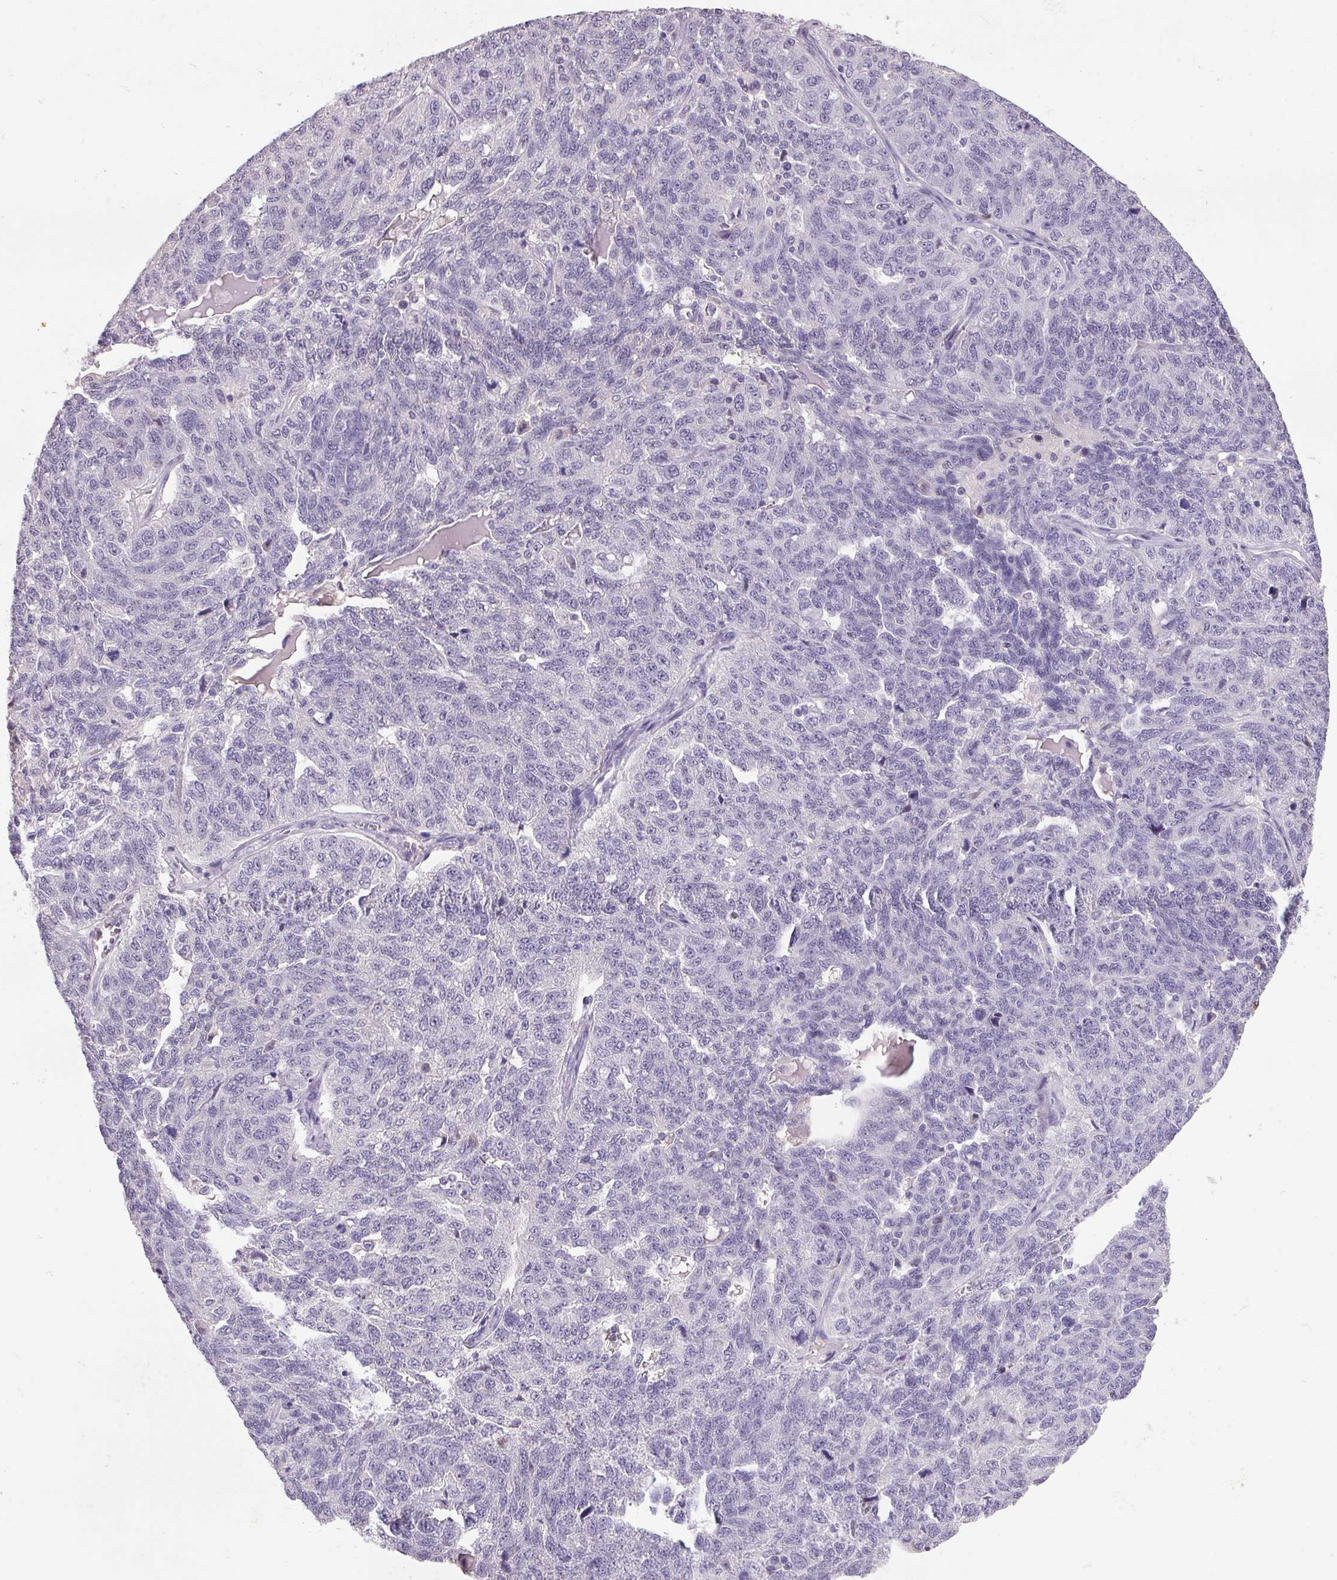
{"staining": {"intensity": "negative", "quantity": "none", "location": "none"}, "tissue": "ovarian cancer", "cell_type": "Tumor cells", "image_type": "cancer", "snomed": [{"axis": "morphology", "description": "Cystadenocarcinoma, serous, NOS"}, {"axis": "topography", "description": "Ovary"}], "caption": "Ovarian serous cystadenocarcinoma was stained to show a protein in brown. There is no significant positivity in tumor cells.", "gene": "TRDN", "patient": {"sex": "female", "age": 71}}